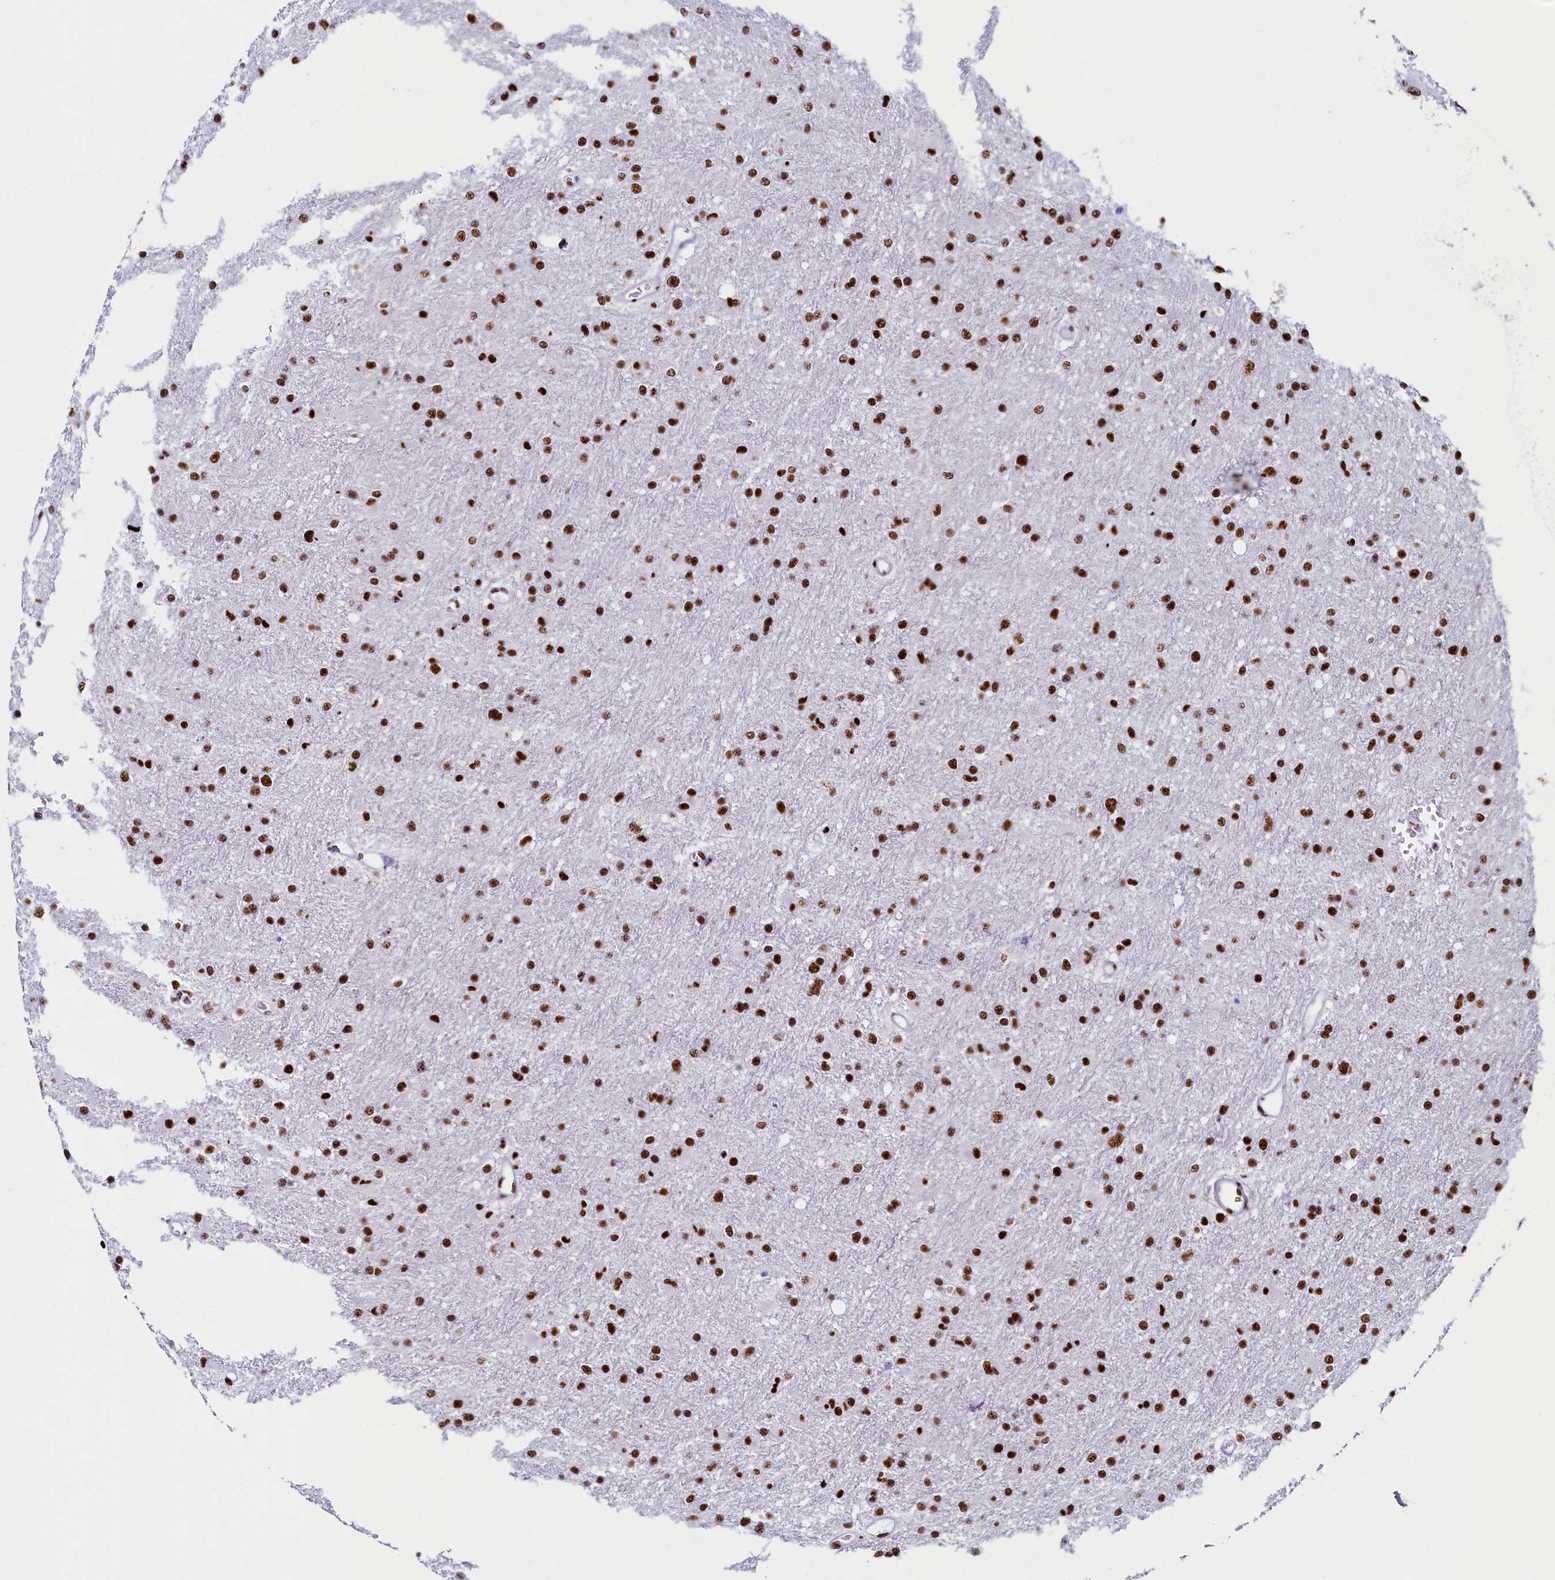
{"staining": {"intensity": "strong", "quantity": ">75%", "location": "nuclear"}, "tissue": "glioma", "cell_type": "Tumor cells", "image_type": "cancer", "snomed": [{"axis": "morphology", "description": "Glioma, malignant, High grade"}, {"axis": "topography", "description": "Cerebral cortex"}], "caption": "Brown immunohistochemical staining in human malignant high-grade glioma displays strong nuclear expression in approximately >75% of tumor cells. (DAB = brown stain, brightfield microscopy at high magnification).", "gene": "SRRM2", "patient": {"sex": "female", "age": 36}}